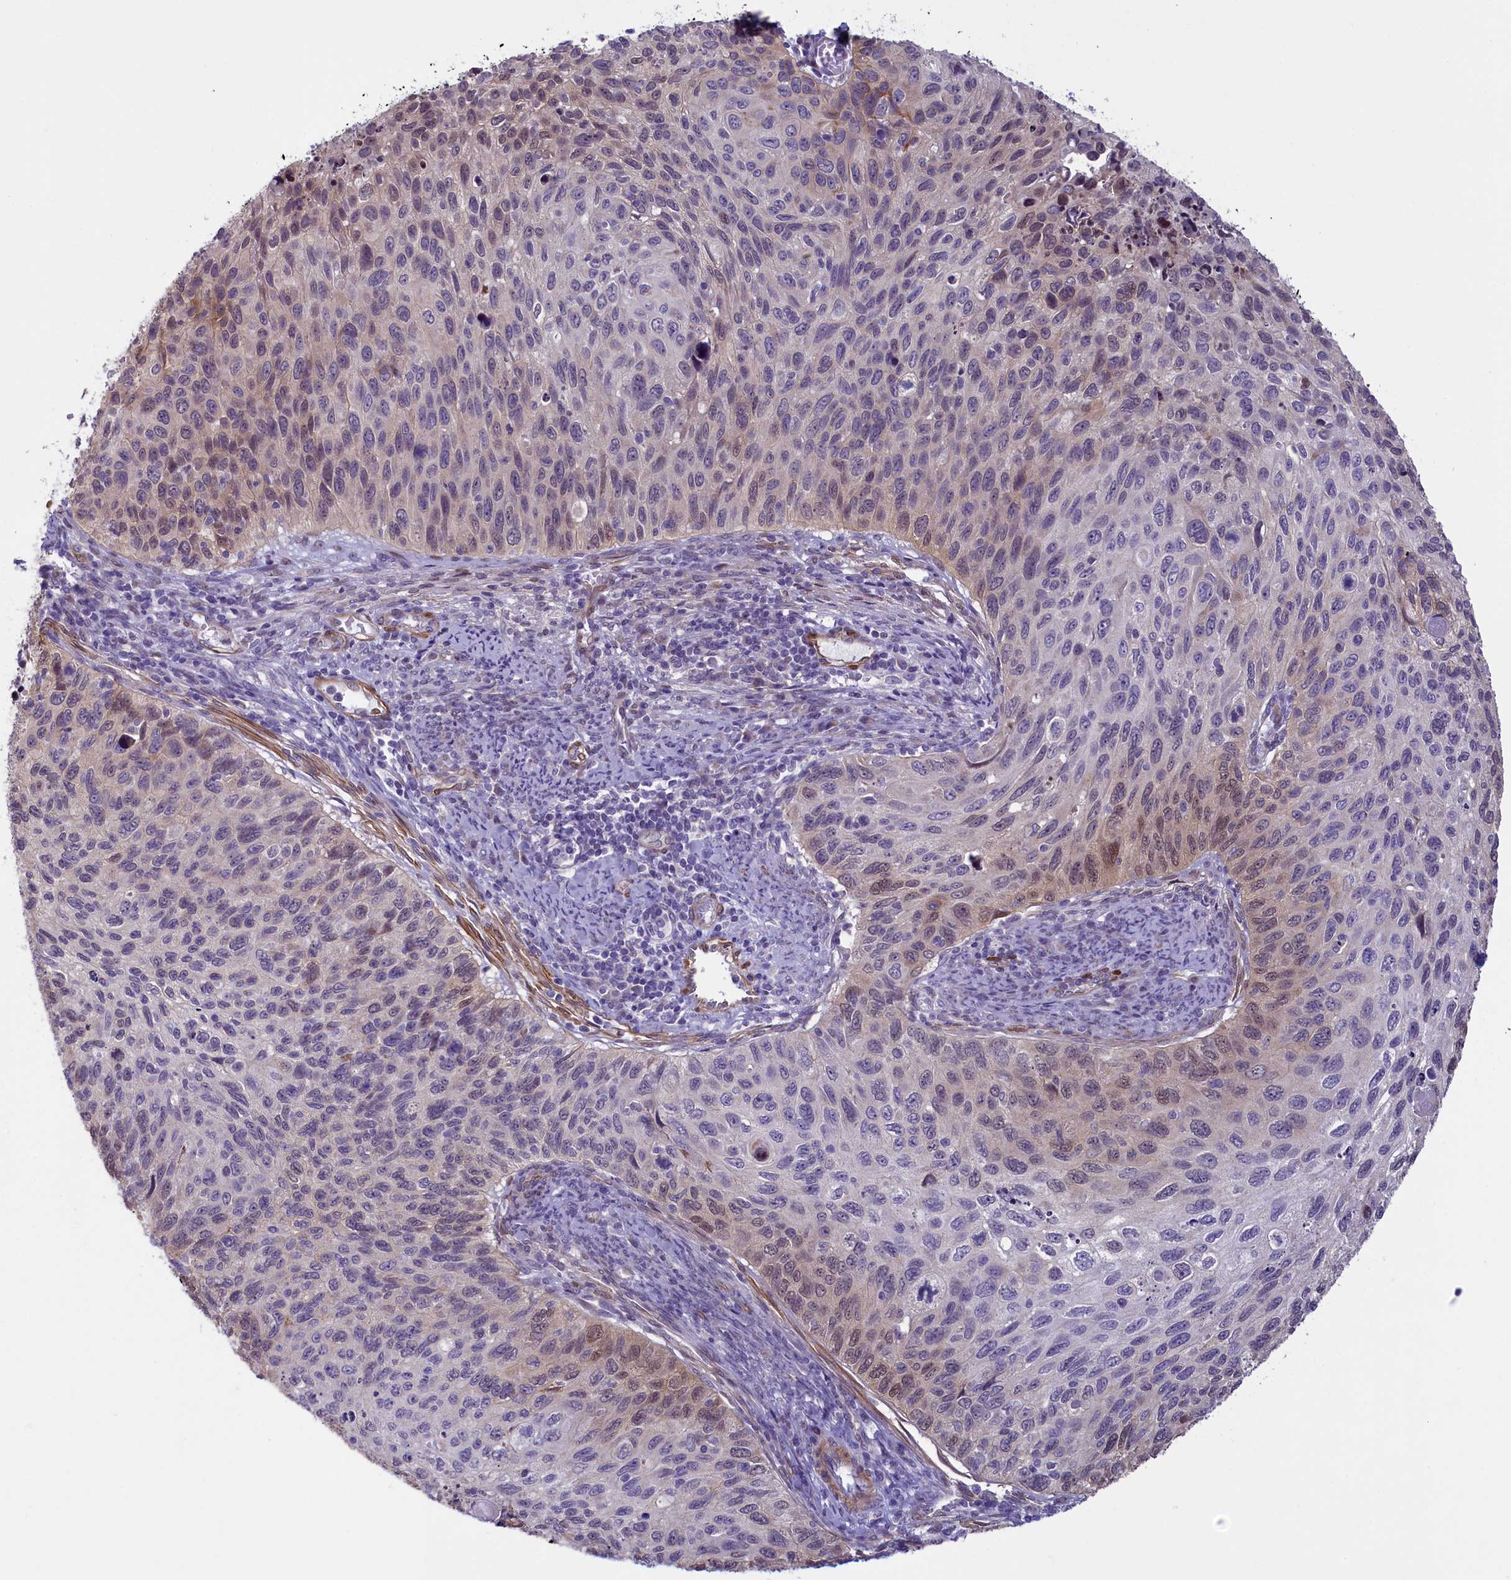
{"staining": {"intensity": "weak", "quantity": "<25%", "location": "cytoplasmic/membranous,nuclear"}, "tissue": "cervical cancer", "cell_type": "Tumor cells", "image_type": "cancer", "snomed": [{"axis": "morphology", "description": "Squamous cell carcinoma, NOS"}, {"axis": "topography", "description": "Cervix"}], "caption": "Immunohistochemical staining of human cervical squamous cell carcinoma demonstrates no significant expression in tumor cells. The staining was performed using DAB (3,3'-diaminobenzidine) to visualize the protein expression in brown, while the nuclei were stained in blue with hematoxylin (Magnification: 20x).", "gene": "IGSF6", "patient": {"sex": "female", "age": 70}}